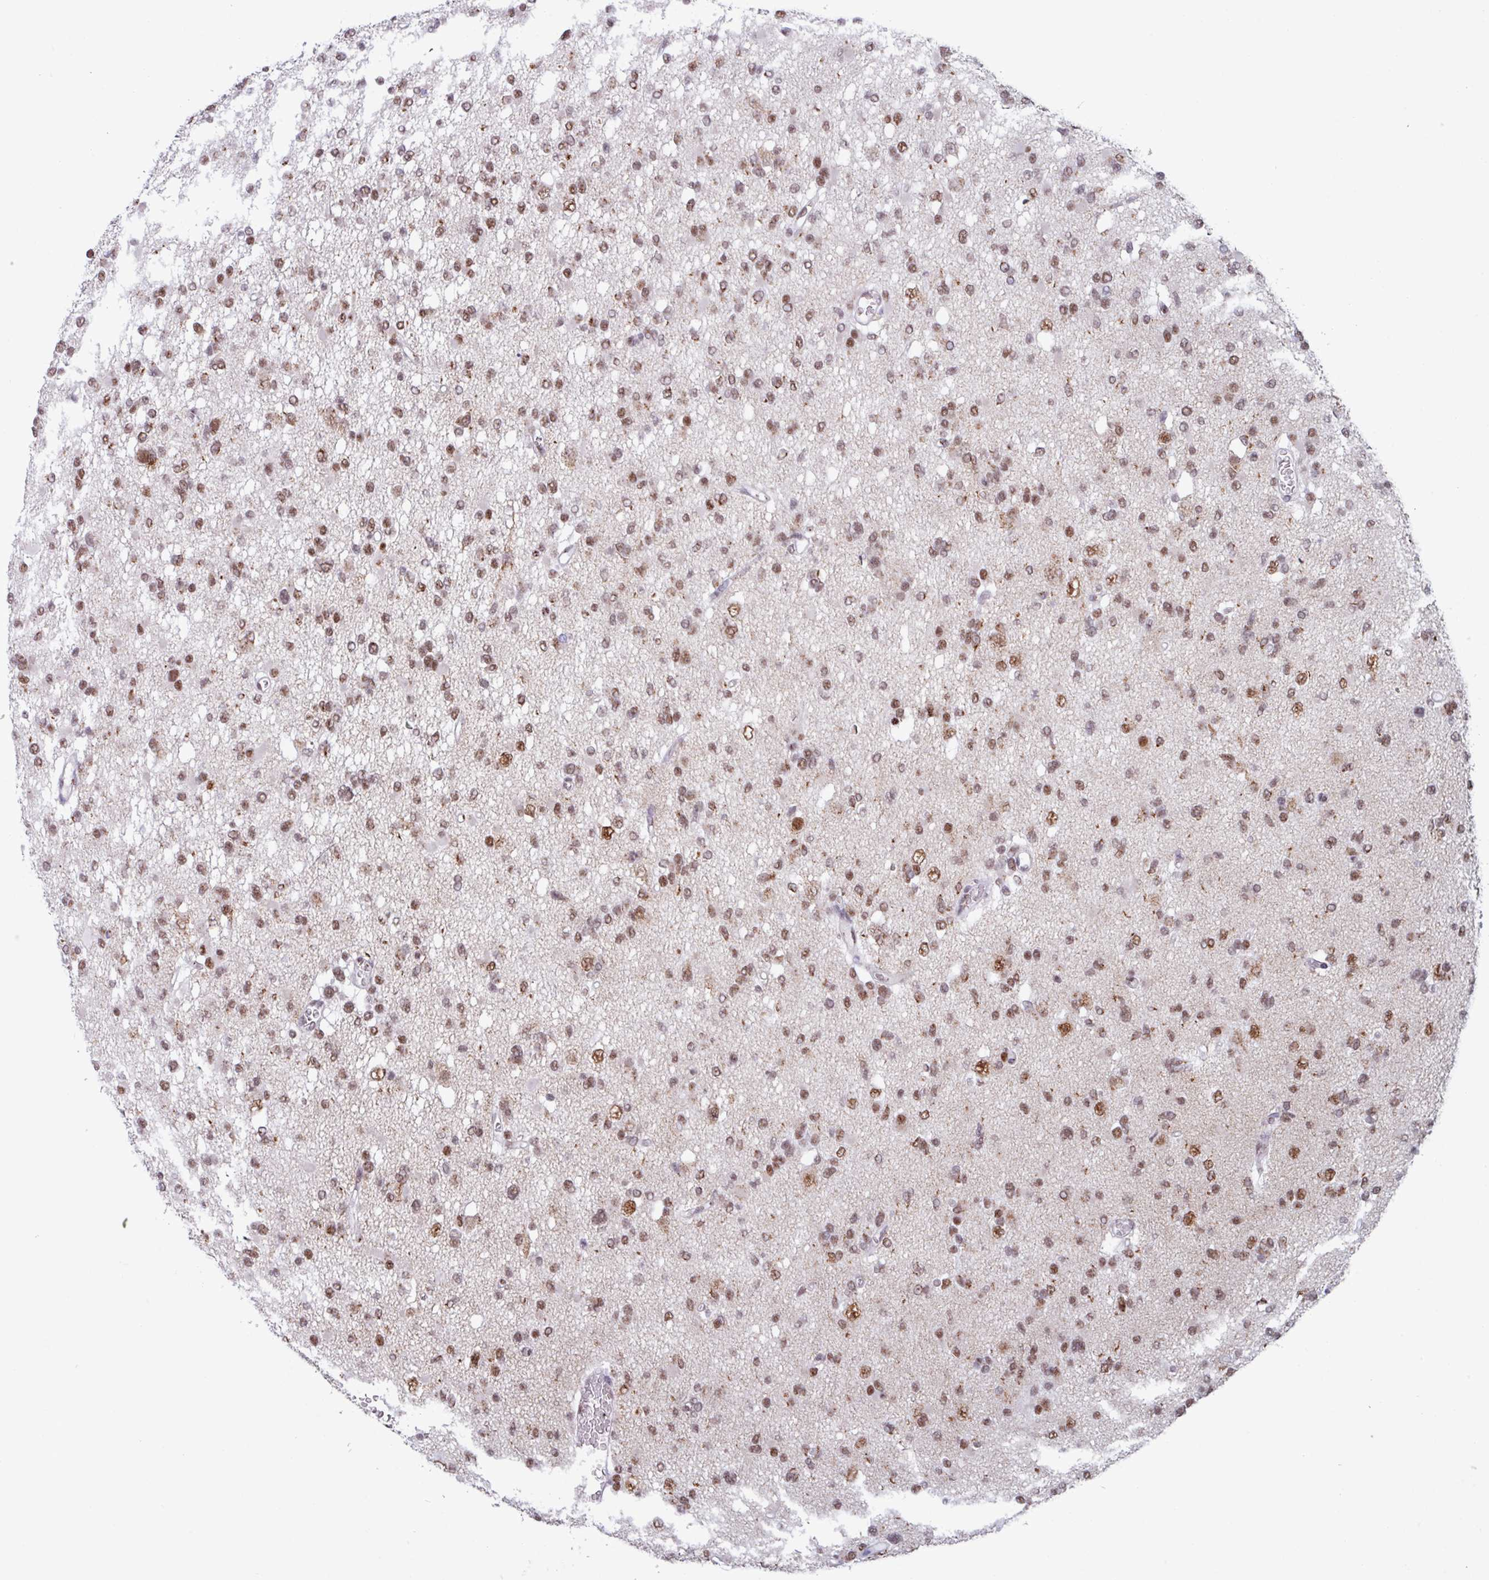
{"staining": {"intensity": "moderate", "quantity": ">75%", "location": "nuclear"}, "tissue": "glioma", "cell_type": "Tumor cells", "image_type": "cancer", "snomed": [{"axis": "morphology", "description": "Glioma, malignant, Low grade"}, {"axis": "topography", "description": "Brain"}], "caption": "Immunohistochemical staining of glioma reveals moderate nuclear protein positivity in approximately >75% of tumor cells.", "gene": "PUF60", "patient": {"sex": "female", "age": 22}}